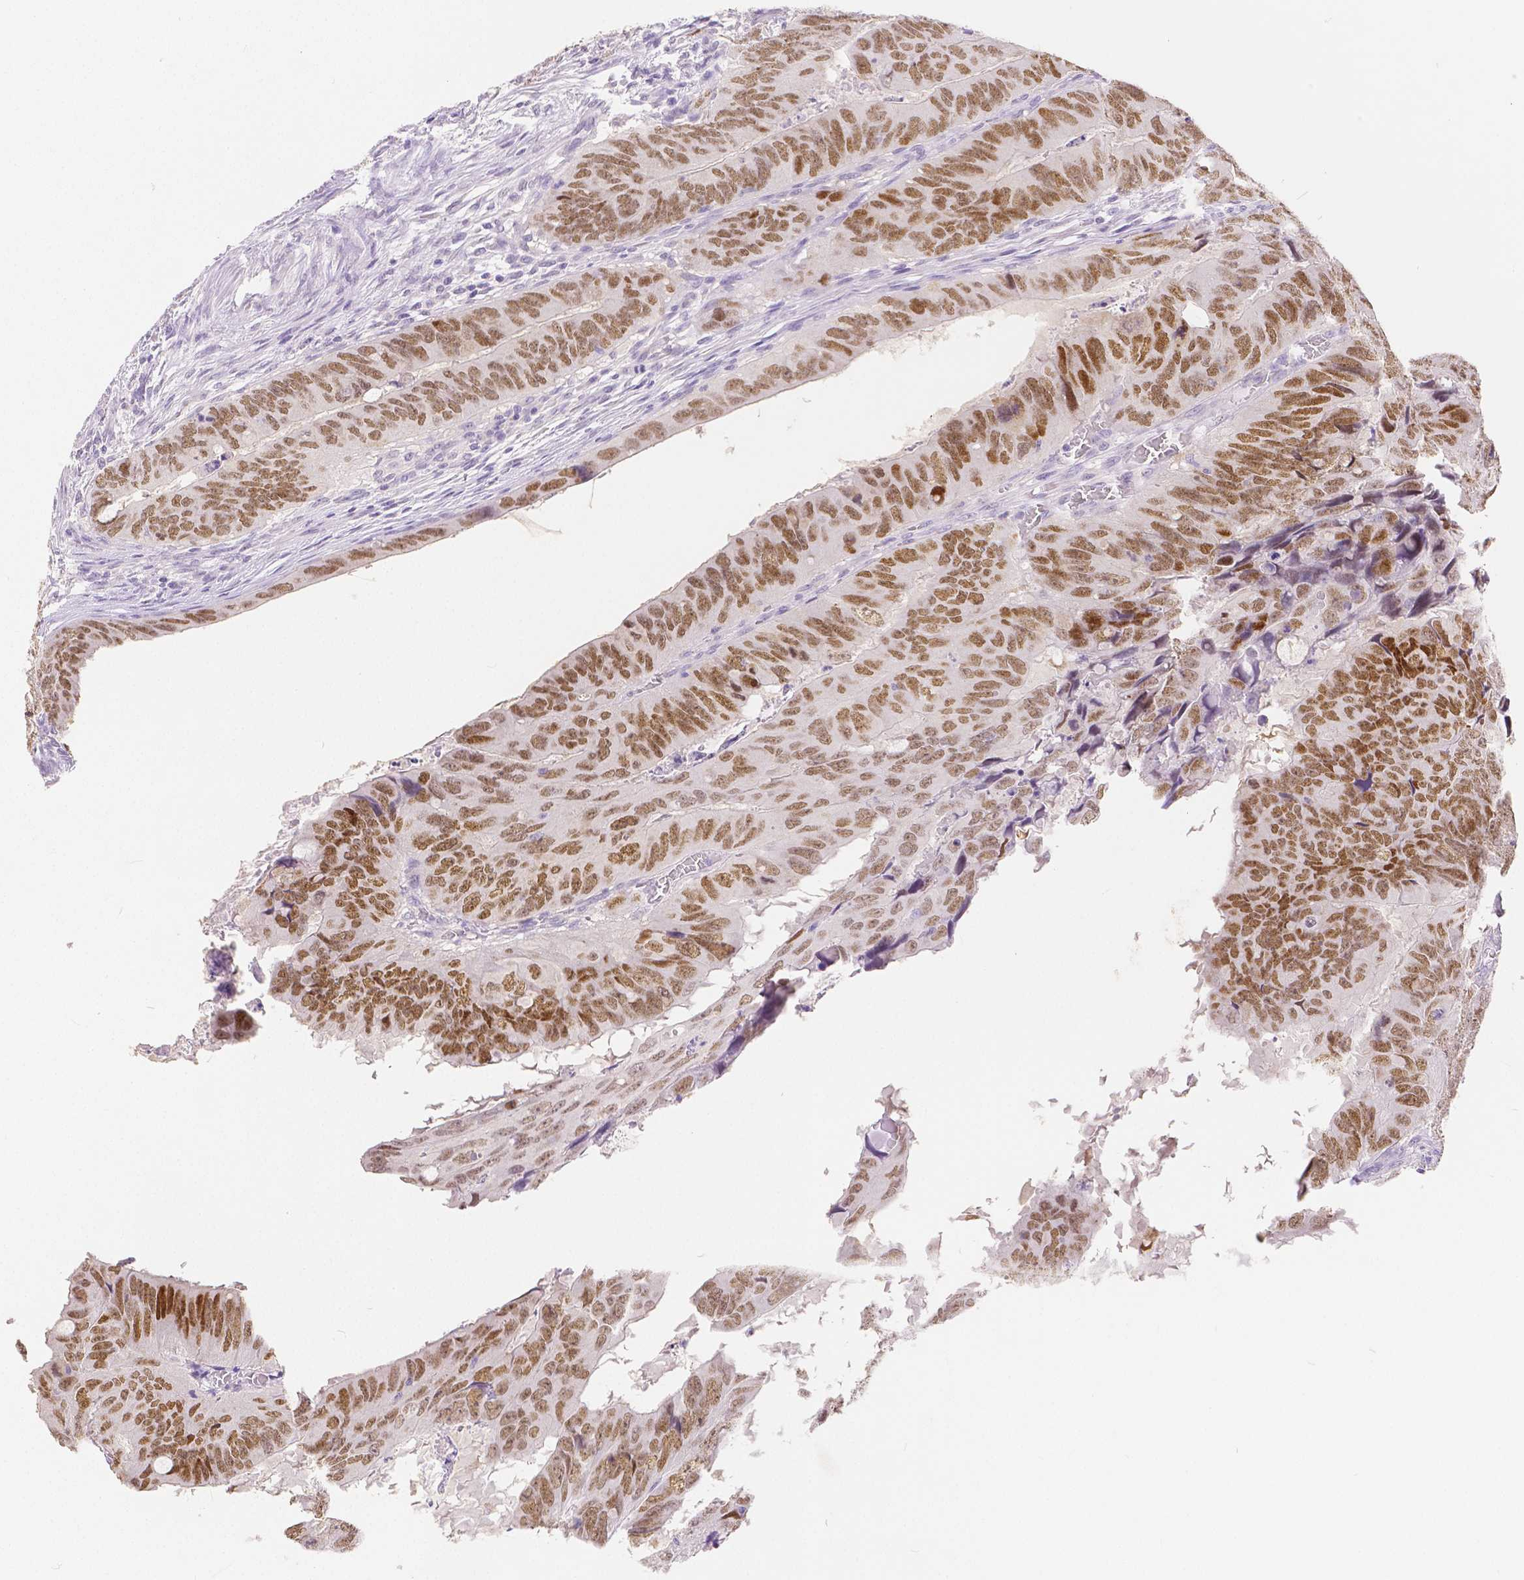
{"staining": {"intensity": "moderate", "quantity": ">75%", "location": "nuclear"}, "tissue": "colorectal cancer", "cell_type": "Tumor cells", "image_type": "cancer", "snomed": [{"axis": "morphology", "description": "Adenocarcinoma, NOS"}, {"axis": "topography", "description": "Colon"}], "caption": "There is medium levels of moderate nuclear positivity in tumor cells of colorectal adenocarcinoma, as demonstrated by immunohistochemical staining (brown color).", "gene": "HNF1B", "patient": {"sex": "male", "age": 79}}